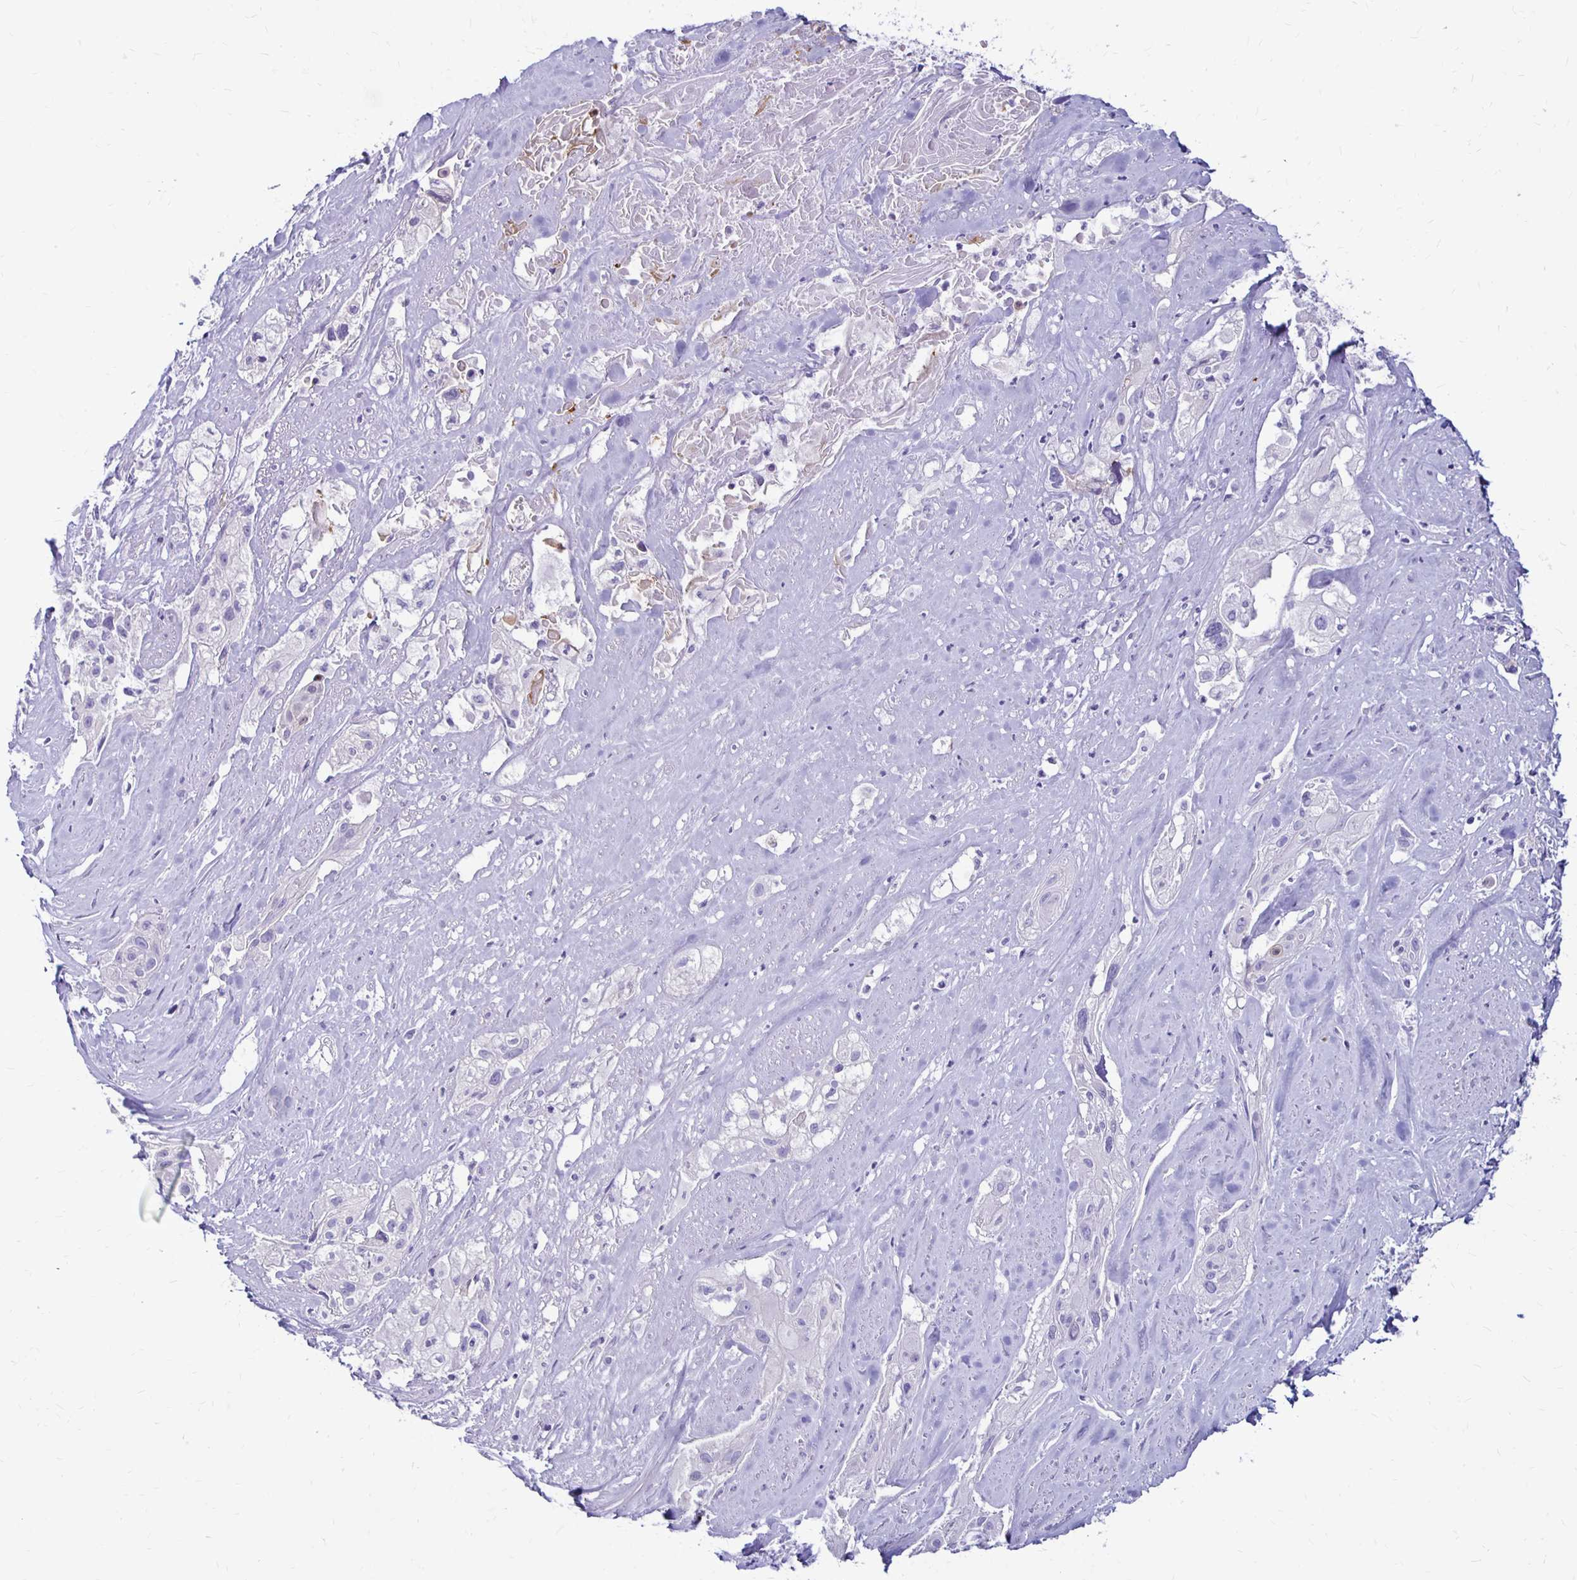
{"staining": {"intensity": "negative", "quantity": "none", "location": "none"}, "tissue": "cervical cancer", "cell_type": "Tumor cells", "image_type": "cancer", "snomed": [{"axis": "morphology", "description": "Squamous cell carcinoma, NOS"}, {"axis": "topography", "description": "Cervix"}], "caption": "There is no significant positivity in tumor cells of cervical cancer.", "gene": "FNTB", "patient": {"sex": "female", "age": 49}}